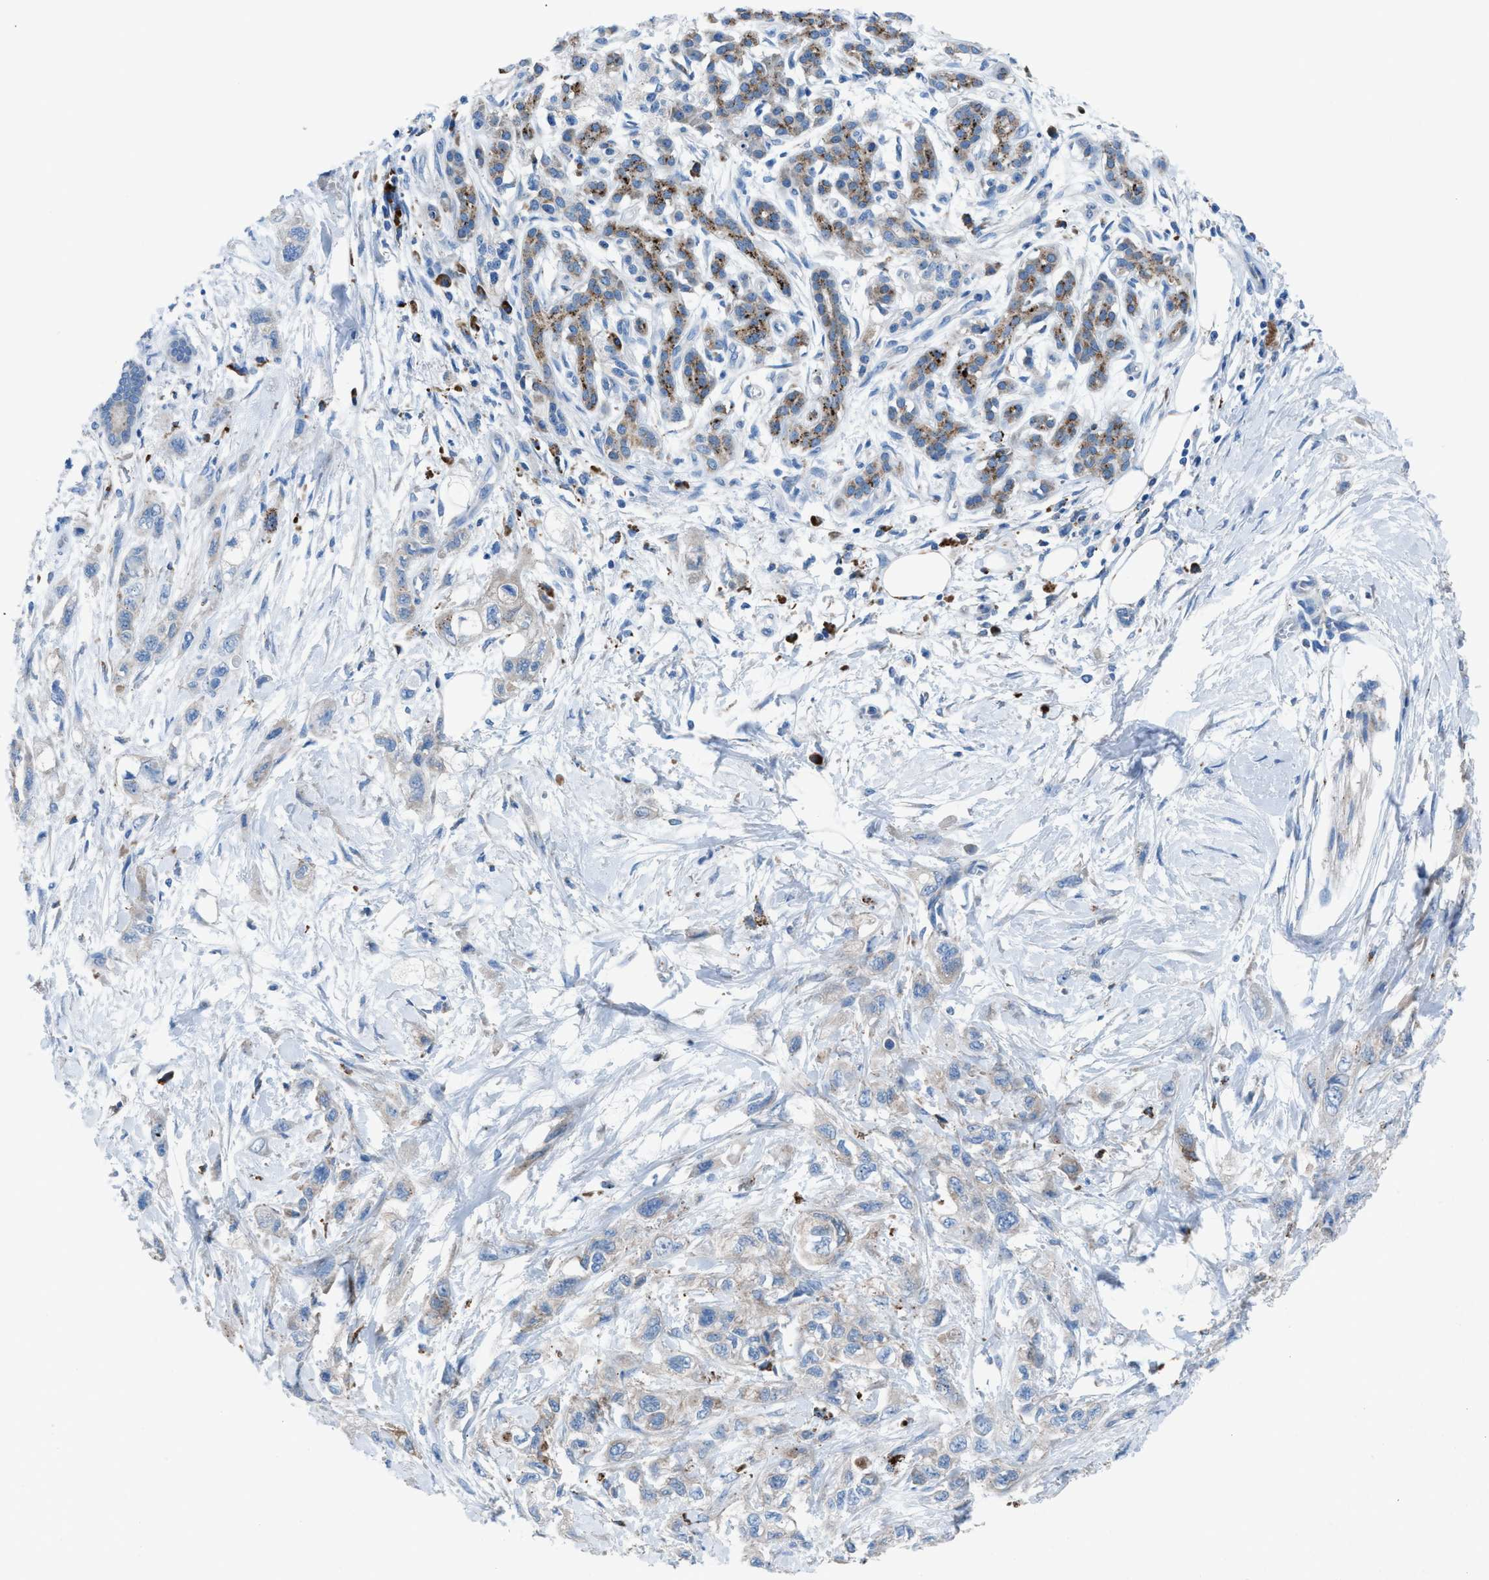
{"staining": {"intensity": "weak", "quantity": "<25%", "location": "cytoplasmic/membranous"}, "tissue": "pancreatic cancer", "cell_type": "Tumor cells", "image_type": "cancer", "snomed": [{"axis": "morphology", "description": "Adenocarcinoma, NOS"}, {"axis": "topography", "description": "Pancreas"}], "caption": "Protein analysis of pancreatic cancer exhibits no significant staining in tumor cells.", "gene": "CD1B", "patient": {"sex": "male", "age": 74}}